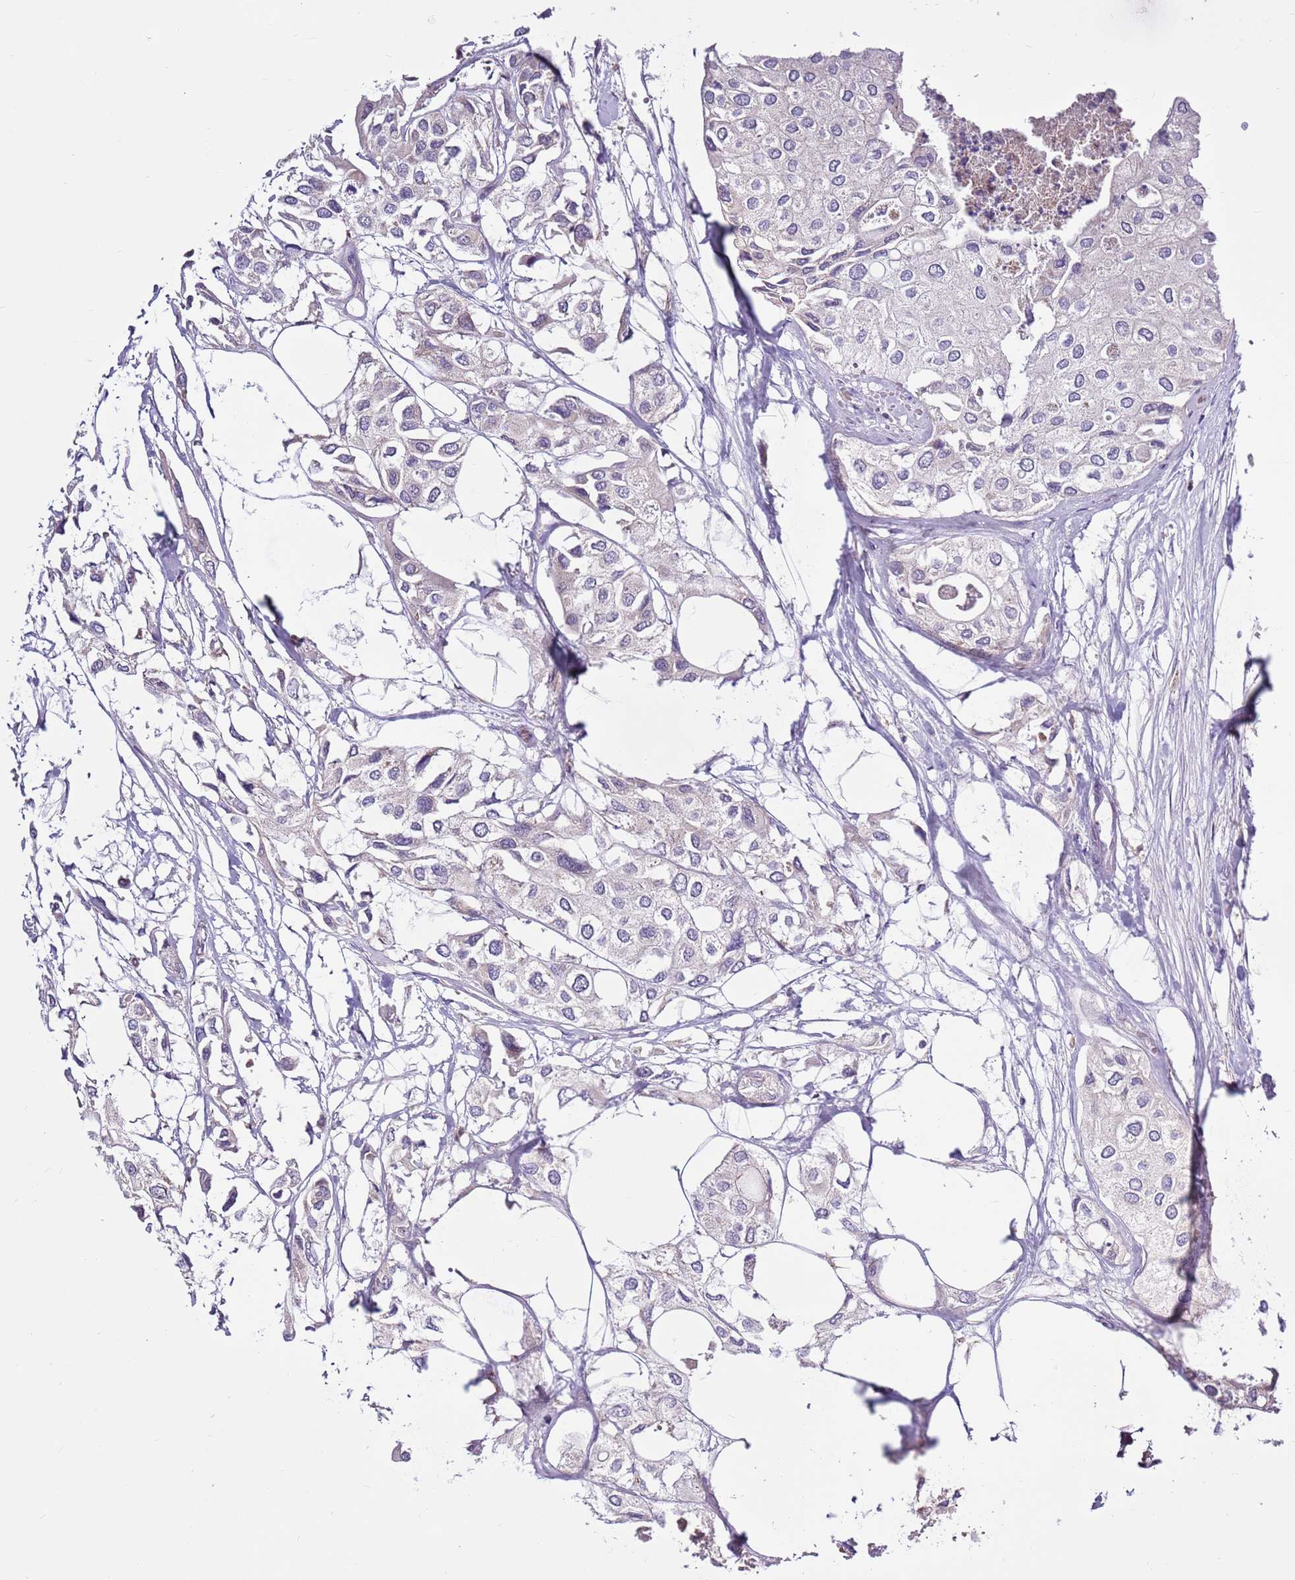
{"staining": {"intensity": "negative", "quantity": "none", "location": "none"}, "tissue": "urothelial cancer", "cell_type": "Tumor cells", "image_type": "cancer", "snomed": [{"axis": "morphology", "description": "Urothelial carcinoma, High grade"}, {"axis": "topography", "description": "Urinary bladder"}], "caption": "This is an IHC photomicrograph of high-grade urothelial carcinoma. There is no expression in tumor cells.", "gene": "SMG1", "patient": {"sex": "male", "age": 64}}